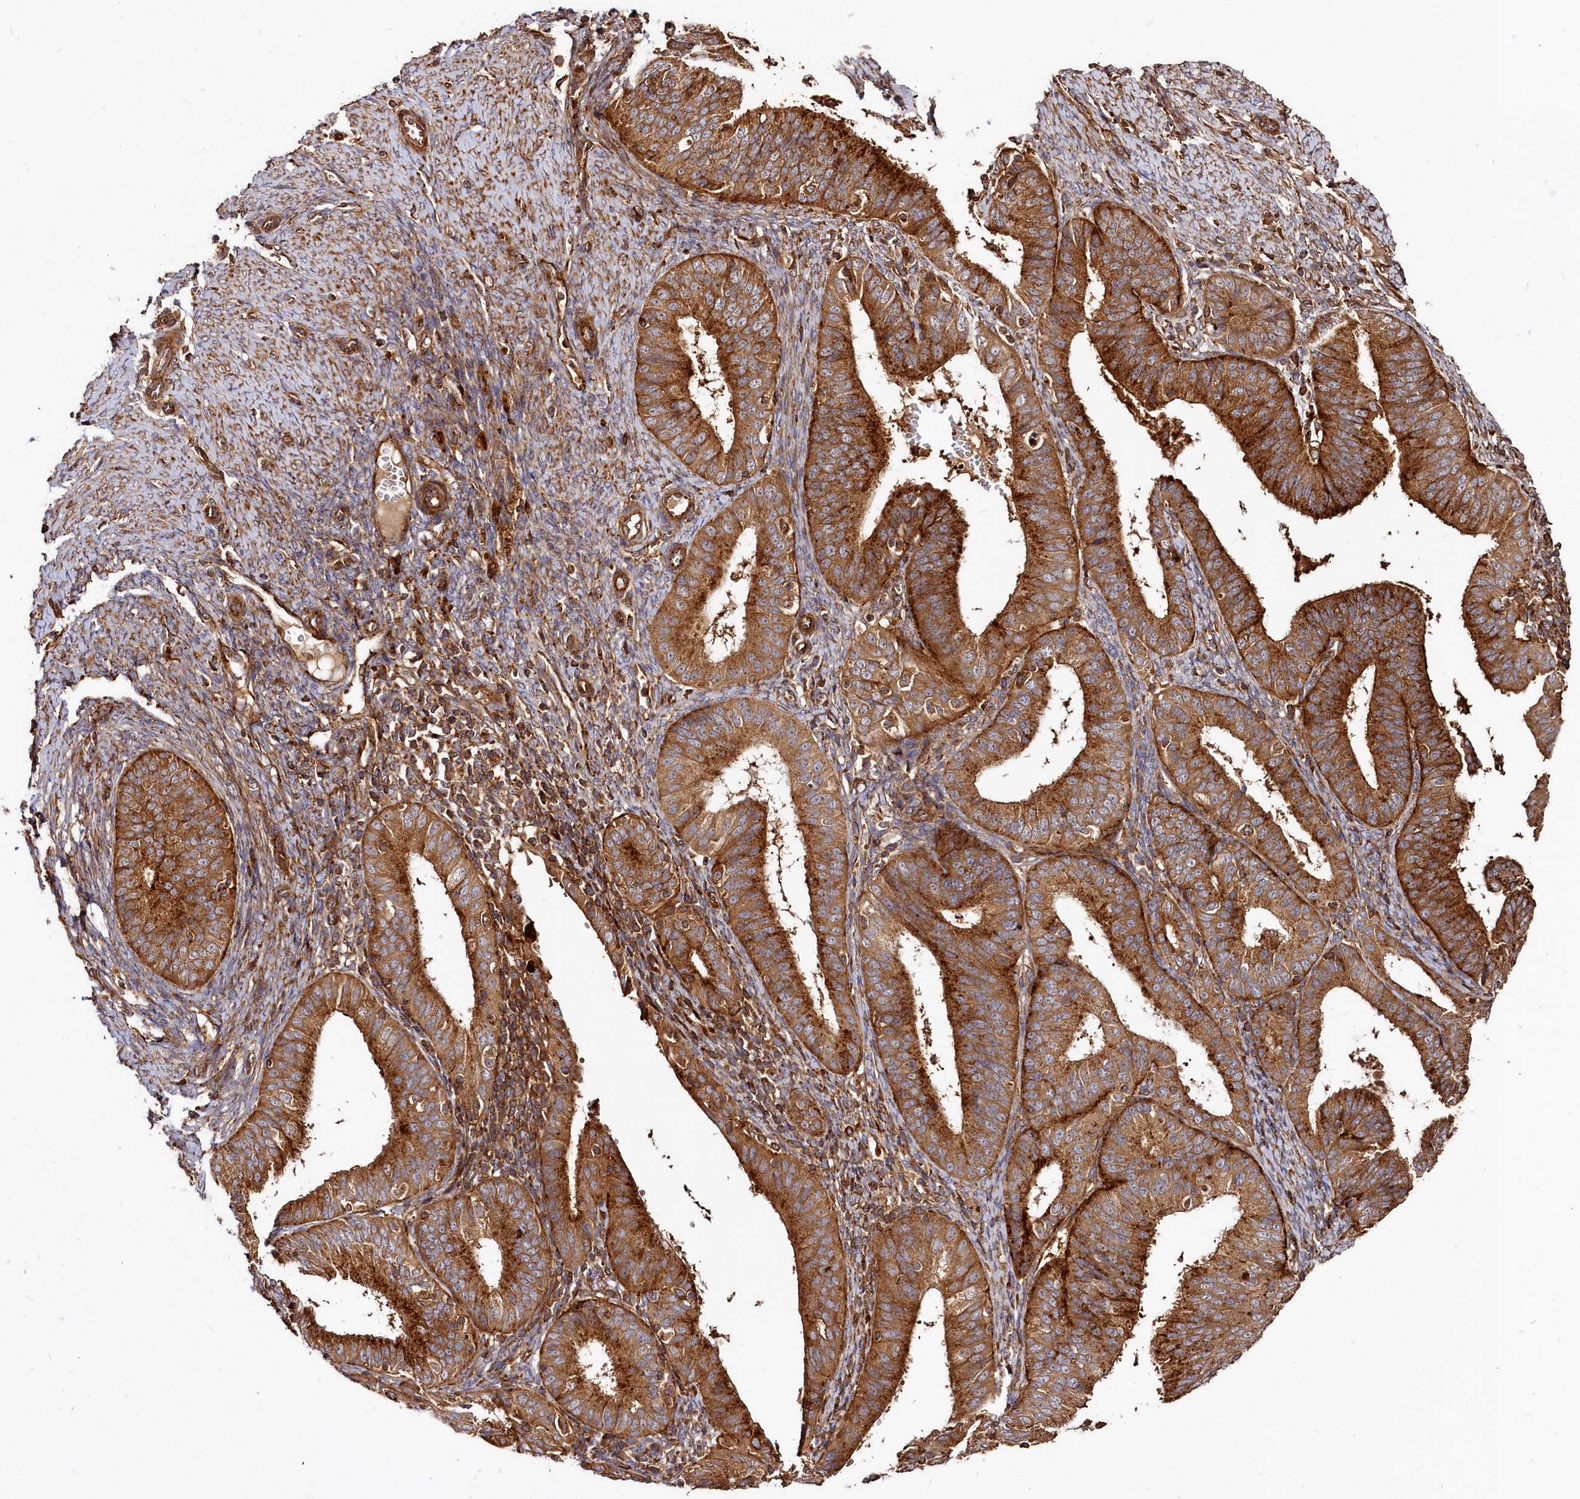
{"staining": {"intensity": "strong", "quantity": ">75%", "location": "cytoplasmic/membranous"}, "tissue": "endometrial cancer", "cell_type": "Tumor cells", "image_type": "cancer", "snomed": [{"axis": "morphology", "description": "Adenocarcinoma, NOS"}, {"axis": "topography", "description": "Endometrium"}], "caption": "Tumor cells display high levels of strong cytoplasmic/membranous expression in about >75% of cells in human endometrial cancer. (DAB = brown stain, brightfield microscopy at high magnification).", "gene": "WDR73", "patient": {"sex": "female", "age": 51}}